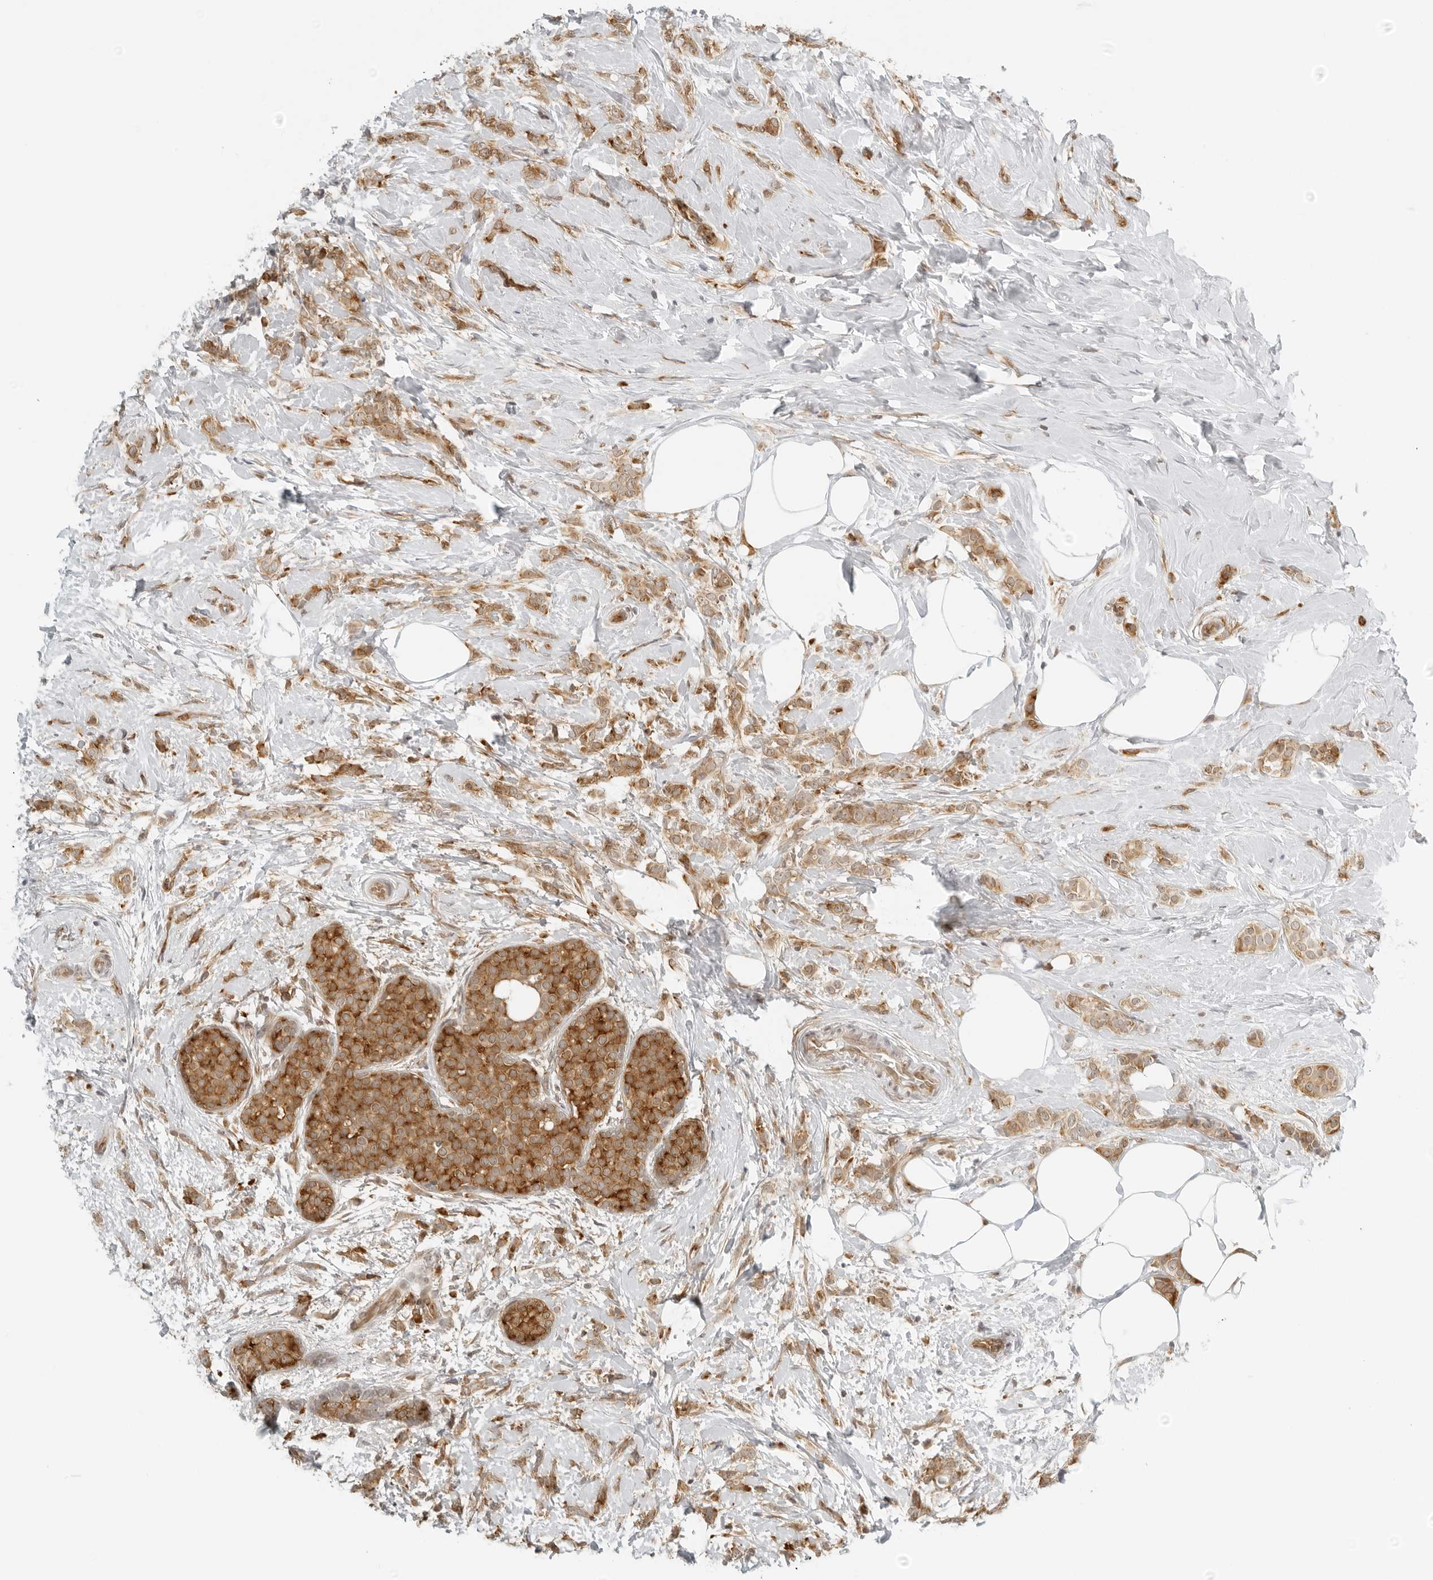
{"staining": {"intensity": "moderate", "quantity": ">75%", "location": "cytoplasmic/membranous"}, "tissue": "breast cancer", "cell_type": "Tumor cells", "image_type": "cancer", "snomed": [{"axis": "morphology", "description": "Lobular carcinoma, in situ"}, {"axis": "morphology", "description": "Lobular carcinoma"}, {"axis": "topography", "description": "Breast"}], "caption": "There is medium levels of moderate cytoplasmic/membranous positivity in tumor cells of breast cancer (lobular carcinoma), as demonstrated by immunohistochemical staining (brown color).", "gene": "EIF4G1", "patient": {"sex": "female", "age": 41}}